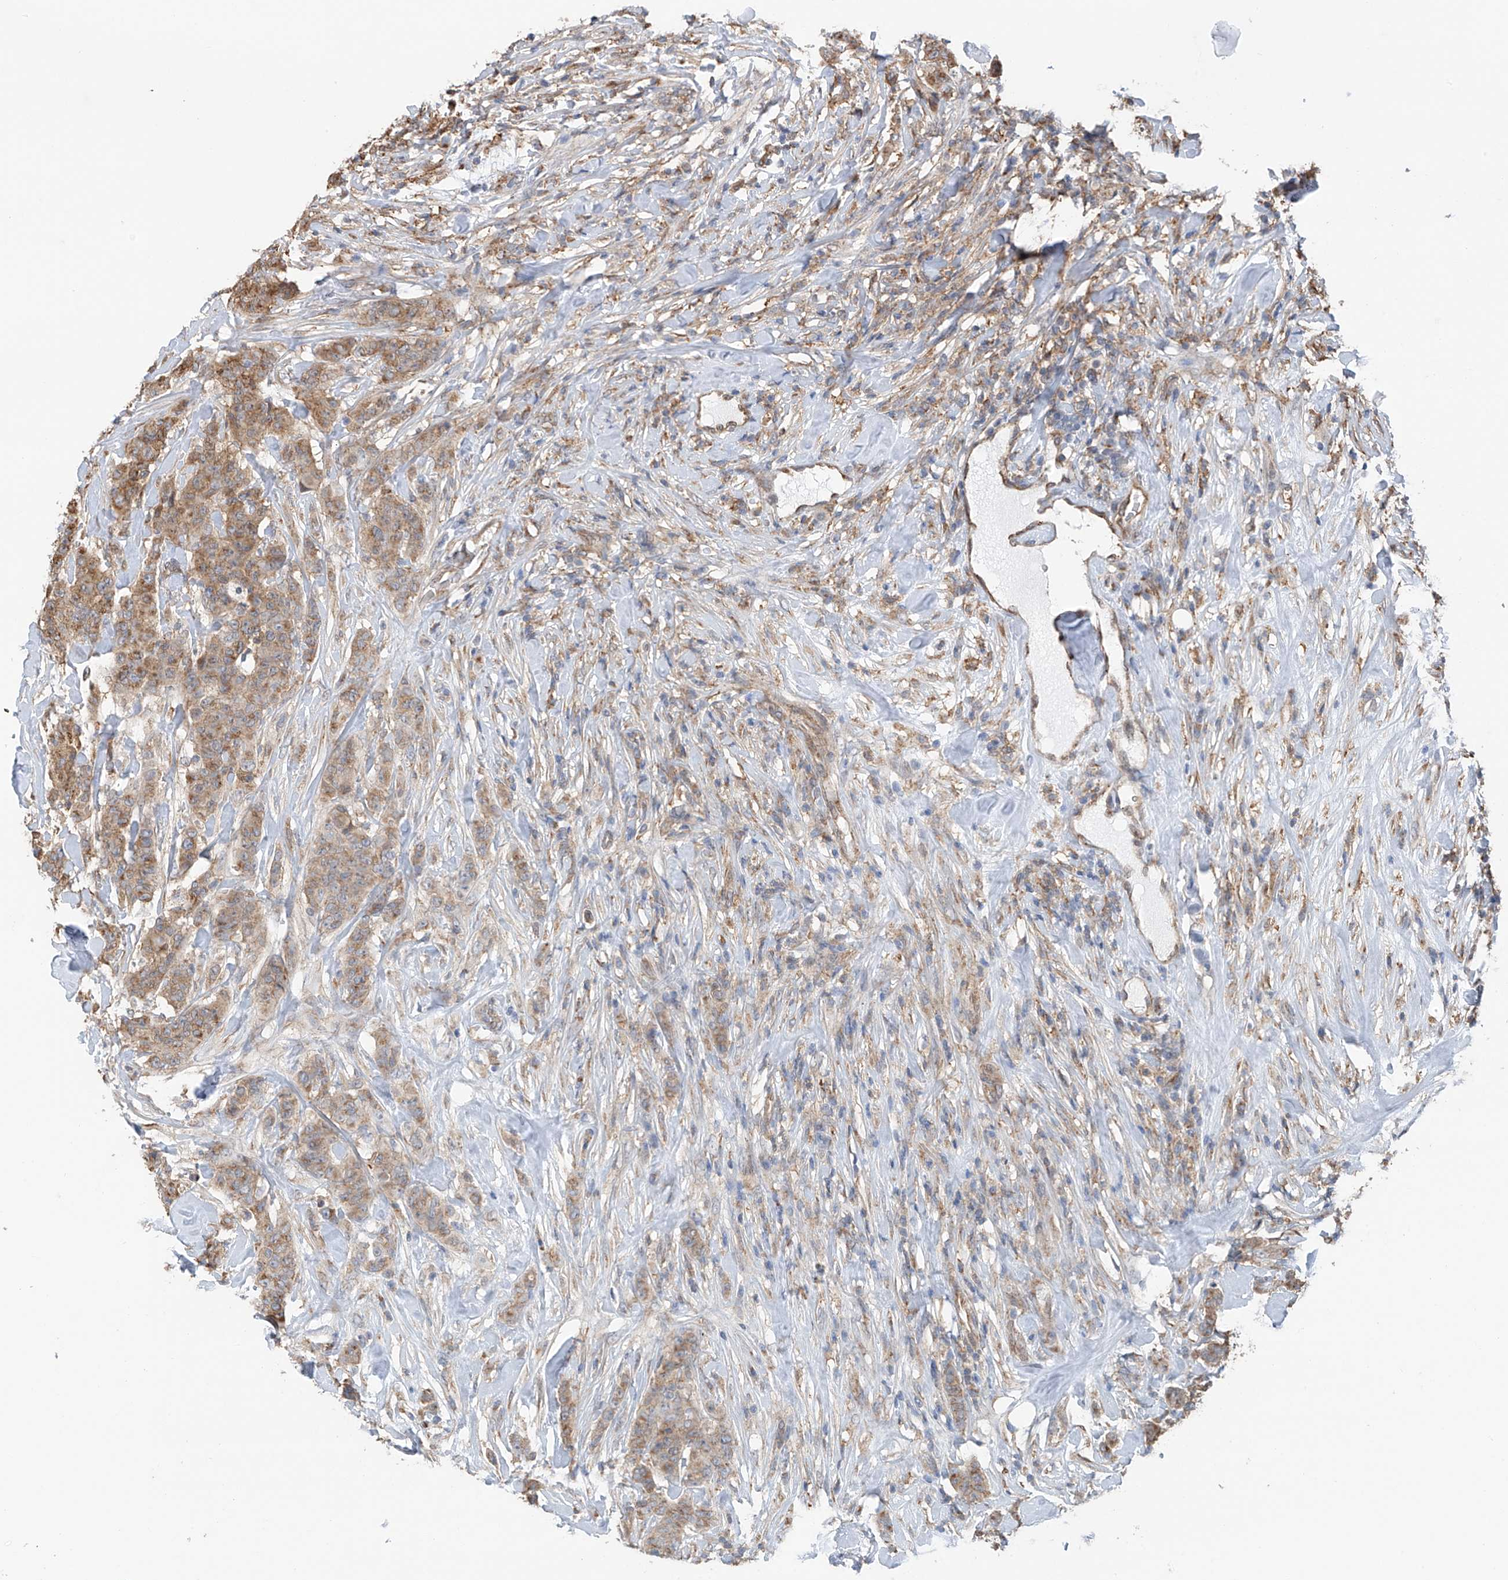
{"staining": {"intensity": "moderate", "quantity": "25%-75%", "location": "cytoplasmic/membranous"}, "tissue": "breast cancer", "cell_type": "Tumor cells", "image_type": "cancer", "snomed": [{"axis": "morphology", "description": "Duct carcinoma"}, {"axis": "topography", "description": "Breast"}], "caption": "Protein analysis of breast cancer tissue demonstrates moderate cytoplasmic/membranous staining in approximately 25%-75% of tumor cells. Nuclei are stained in blue.", "gene": "ZNF189", "patient": {"sex": "female", "age": 40}}